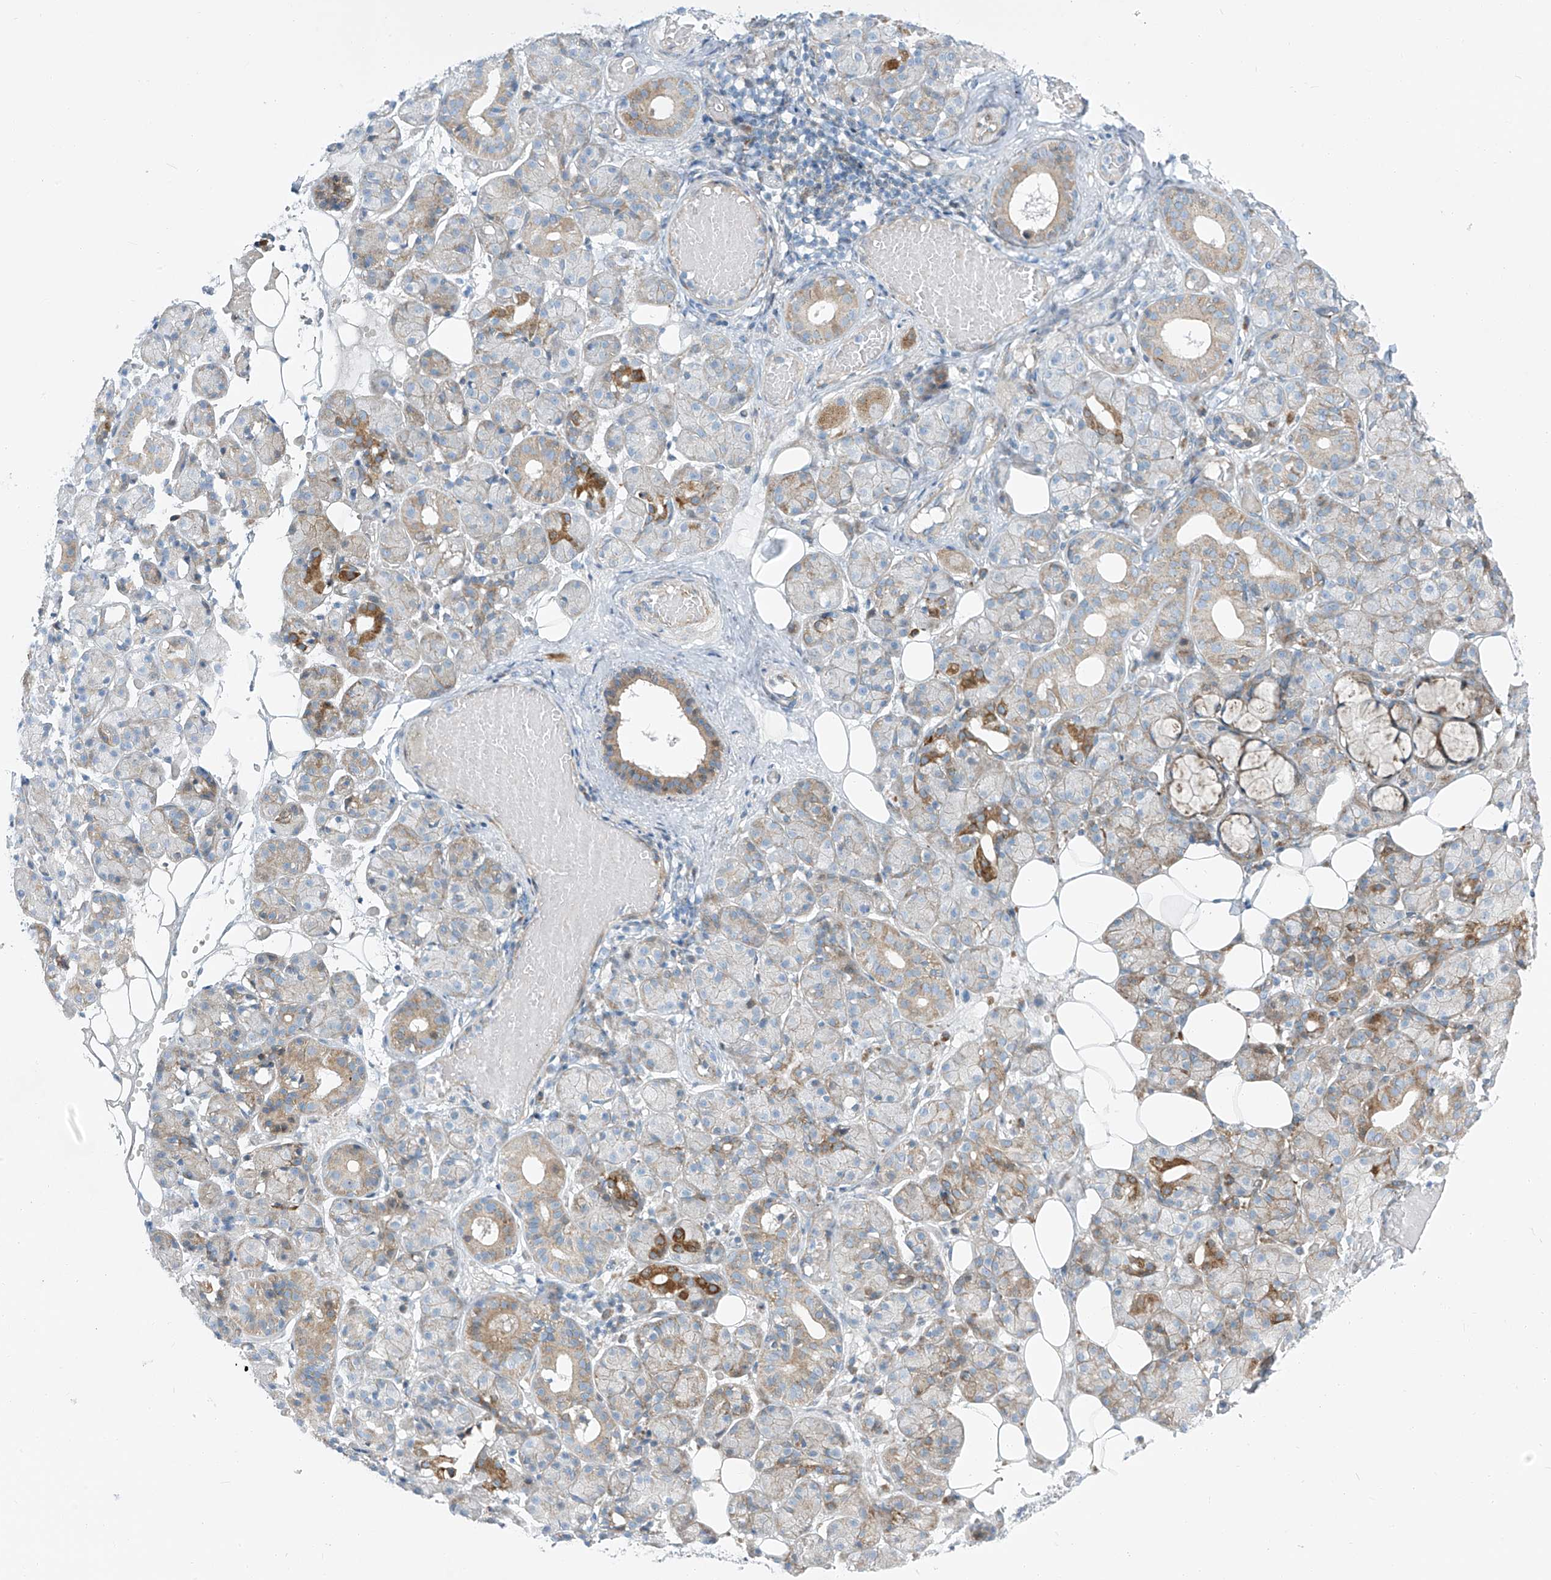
{"staining": {"intensity": "moderate", "quantity": "<25%", "location": "cytoplasmic/membranous"}, "tissue": "salivary gland", "cell_type": "Glandular cells", "image_type": "normal", "snomed": [{"axis": "morphology", "description": "Normal tissue, NOS"}, {"axis": "topography", "description": "Salivary gland"}], "caption": "Salivary gland stained with a brown dye shows moderate cytoplasmic/membranous positive positivity in about <25% of glandular cells.", "gene": "HIC2", "patient": {"sex": "male", "age": 63}}